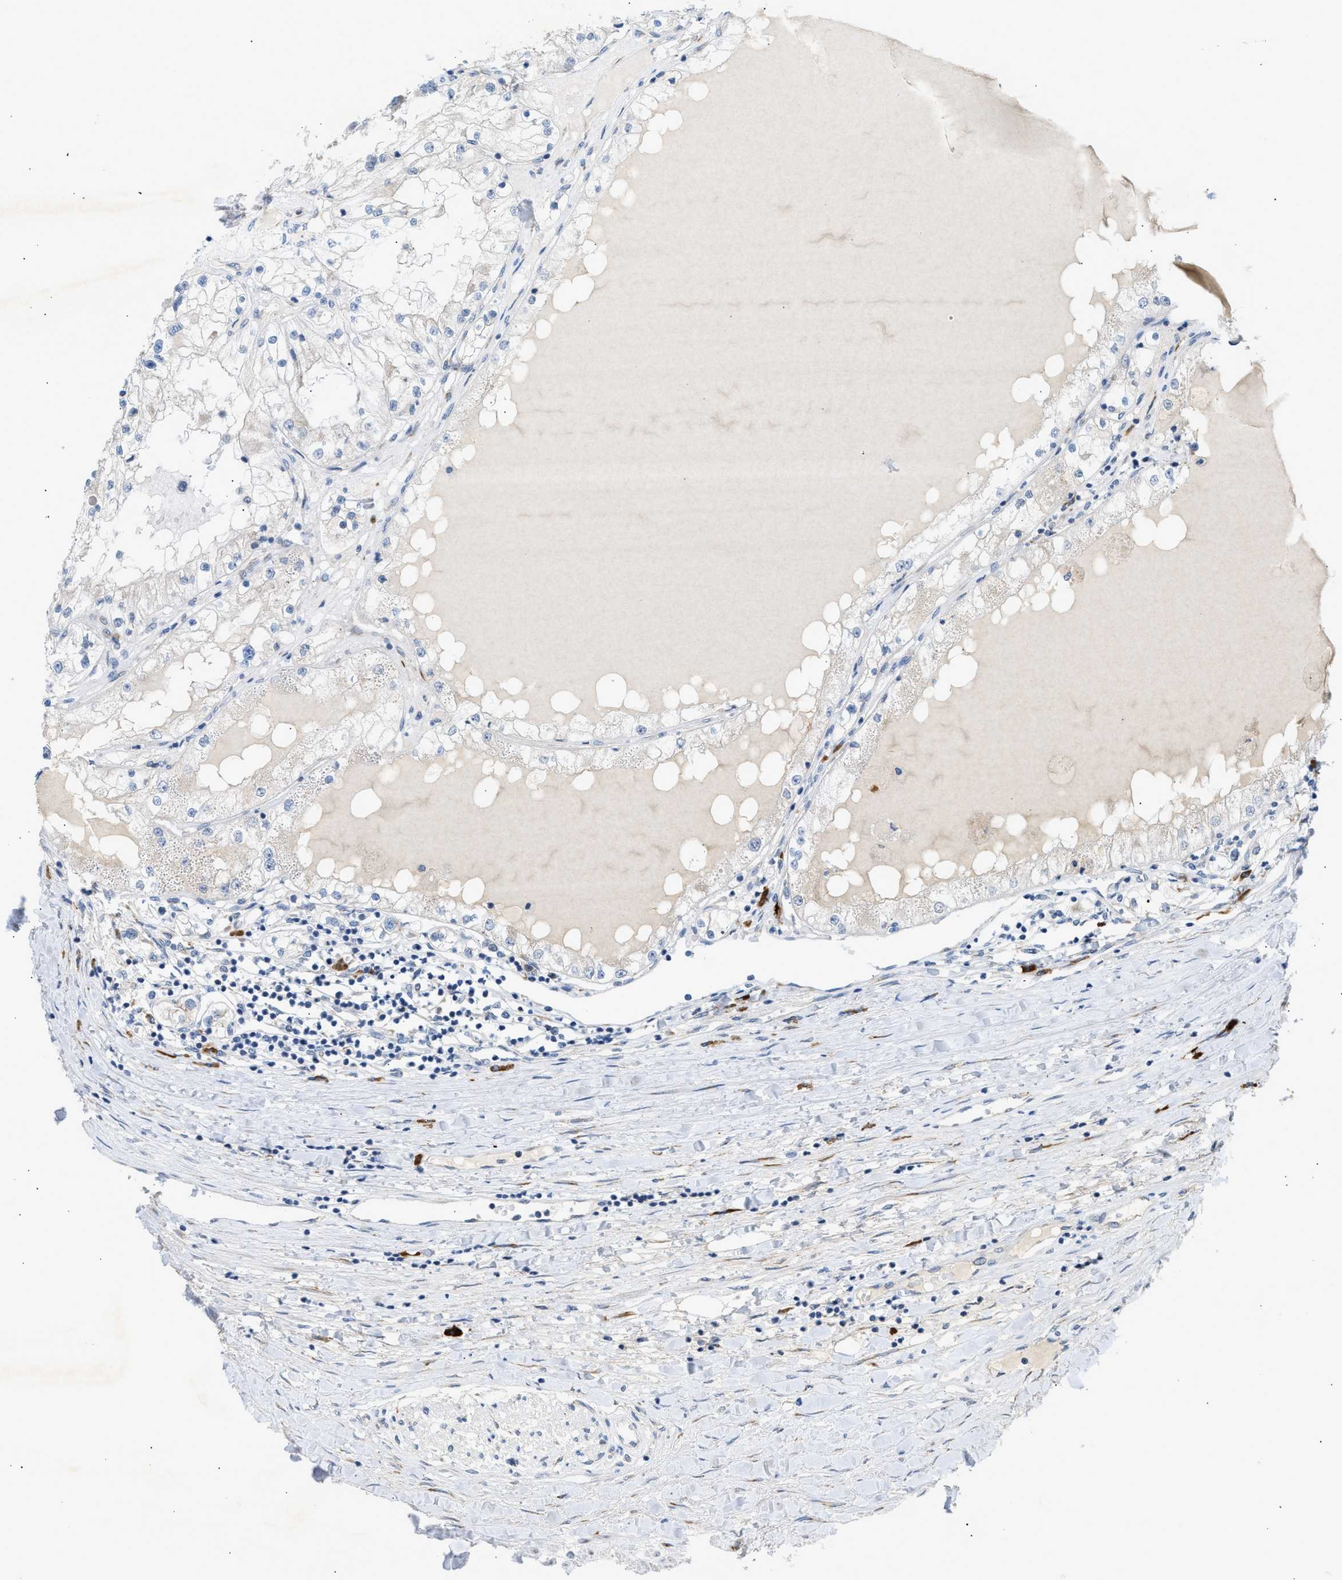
{"staining": {"intensity": "negative", "quantity": "none", "location": "none"}, "tissue": "renal cancer", "cell_type": "Tumor cells", "image_type": "cancer", "snomed": [{"axis": "morphology", "description": "Adenocarcinoma, NOS"}, {"axis": "topography", "description": "Kidney"}], "caption": "Immunohistochemistry histopathology image of human renal cancer (adenocarcinoma) stained for a protein (brown), which displays no positivity in tumor cells.", "gene": "KCNC2", "patient": {"sex": "male", "age": 68}}